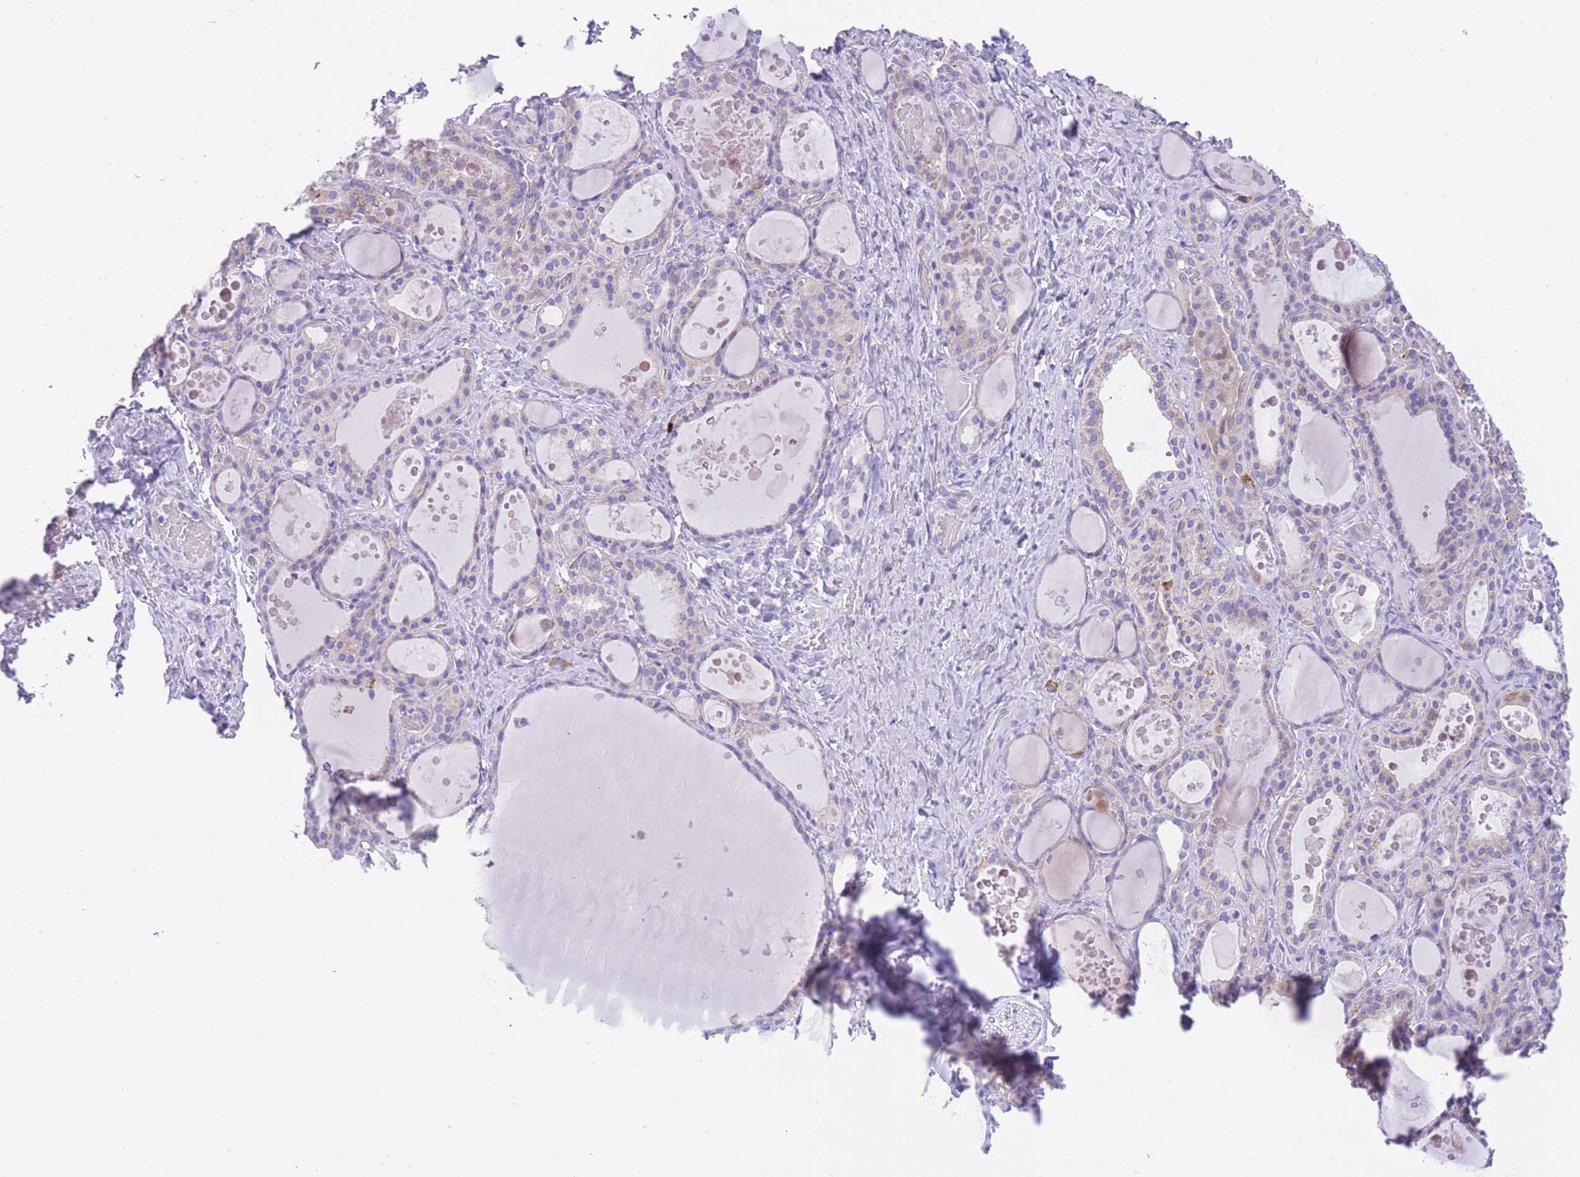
{"staining": {"intensity": "negative", "quantity": "none", "location": "none"}, "tissue": "thyroid gland", "cell_type": "Glandular cells", "image_type": "normal", "snomed": [{"axis": "morphology", "description": "Normal tissue, NOS"}, {"axis": "topography", "description": "Thyroid gland"}], "caption": "Image shows no significant protein expression in glandular cells of benign thyroid gland.", "gene": "QTRT1", "patient": {"sex": "female", "age": 46}}